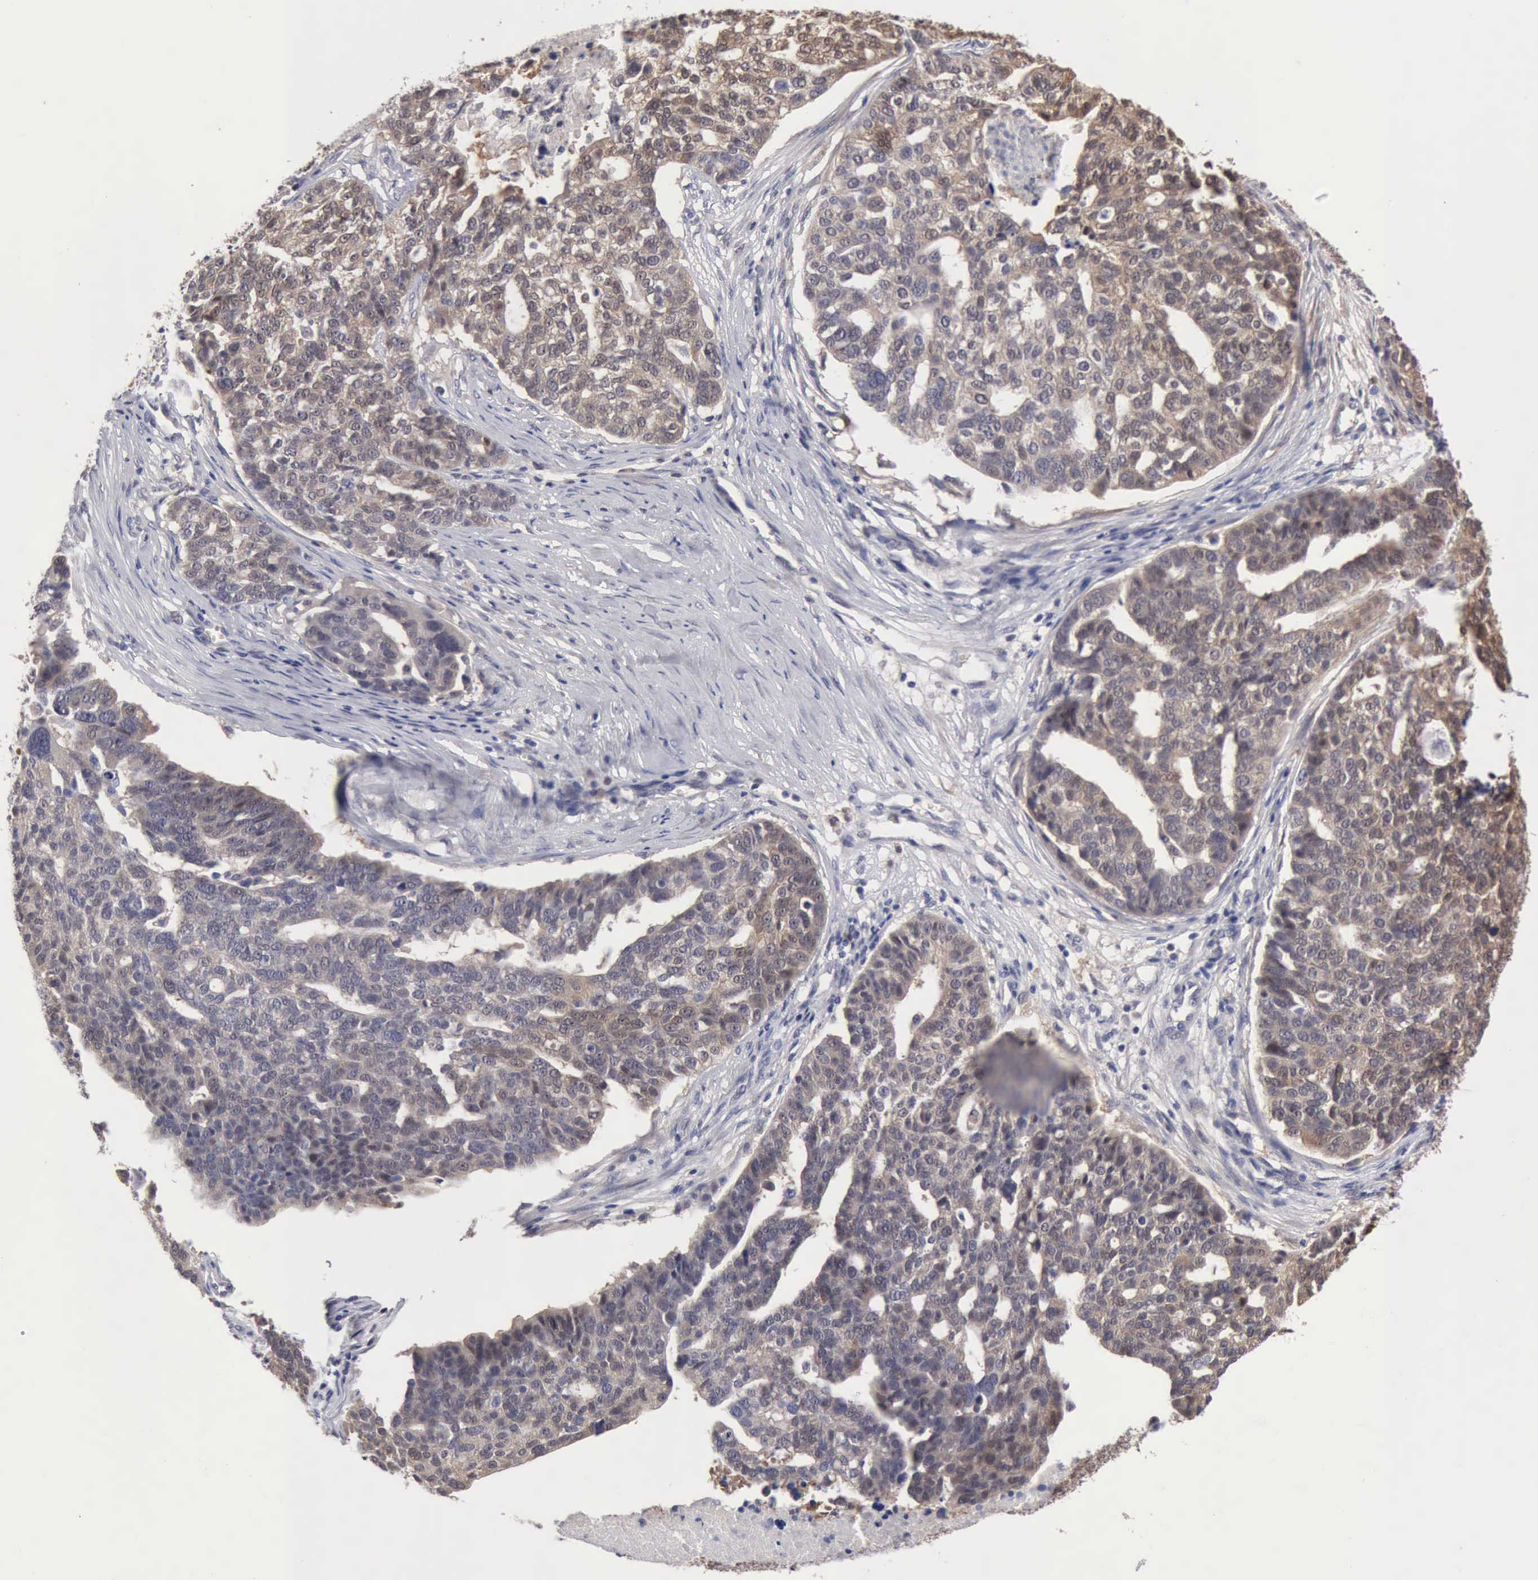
{"staining": {"intensity": "weak", "quantity": ">75%", "location": "cytoplasmic/membranous,nuclear"}, "tissue": "ovarian cancer", "cell_type": "Tumor cells", "image_type": "cancer", "snomed": [{"axis": "morphology", "description": "Cystadenocarcinoma, serous, NOS"}, {"axis": "topography", "description": "Ovary"}], "caption": "Ovarian serous cystadenocarcinoma stained with a brown dye demonstrates weak cytoplasmic/membranous and nuclear positive positivity in about >75% of tumor cells.", "gene": "PTGR2", "patient": {"sex": "female", "age": 59}}